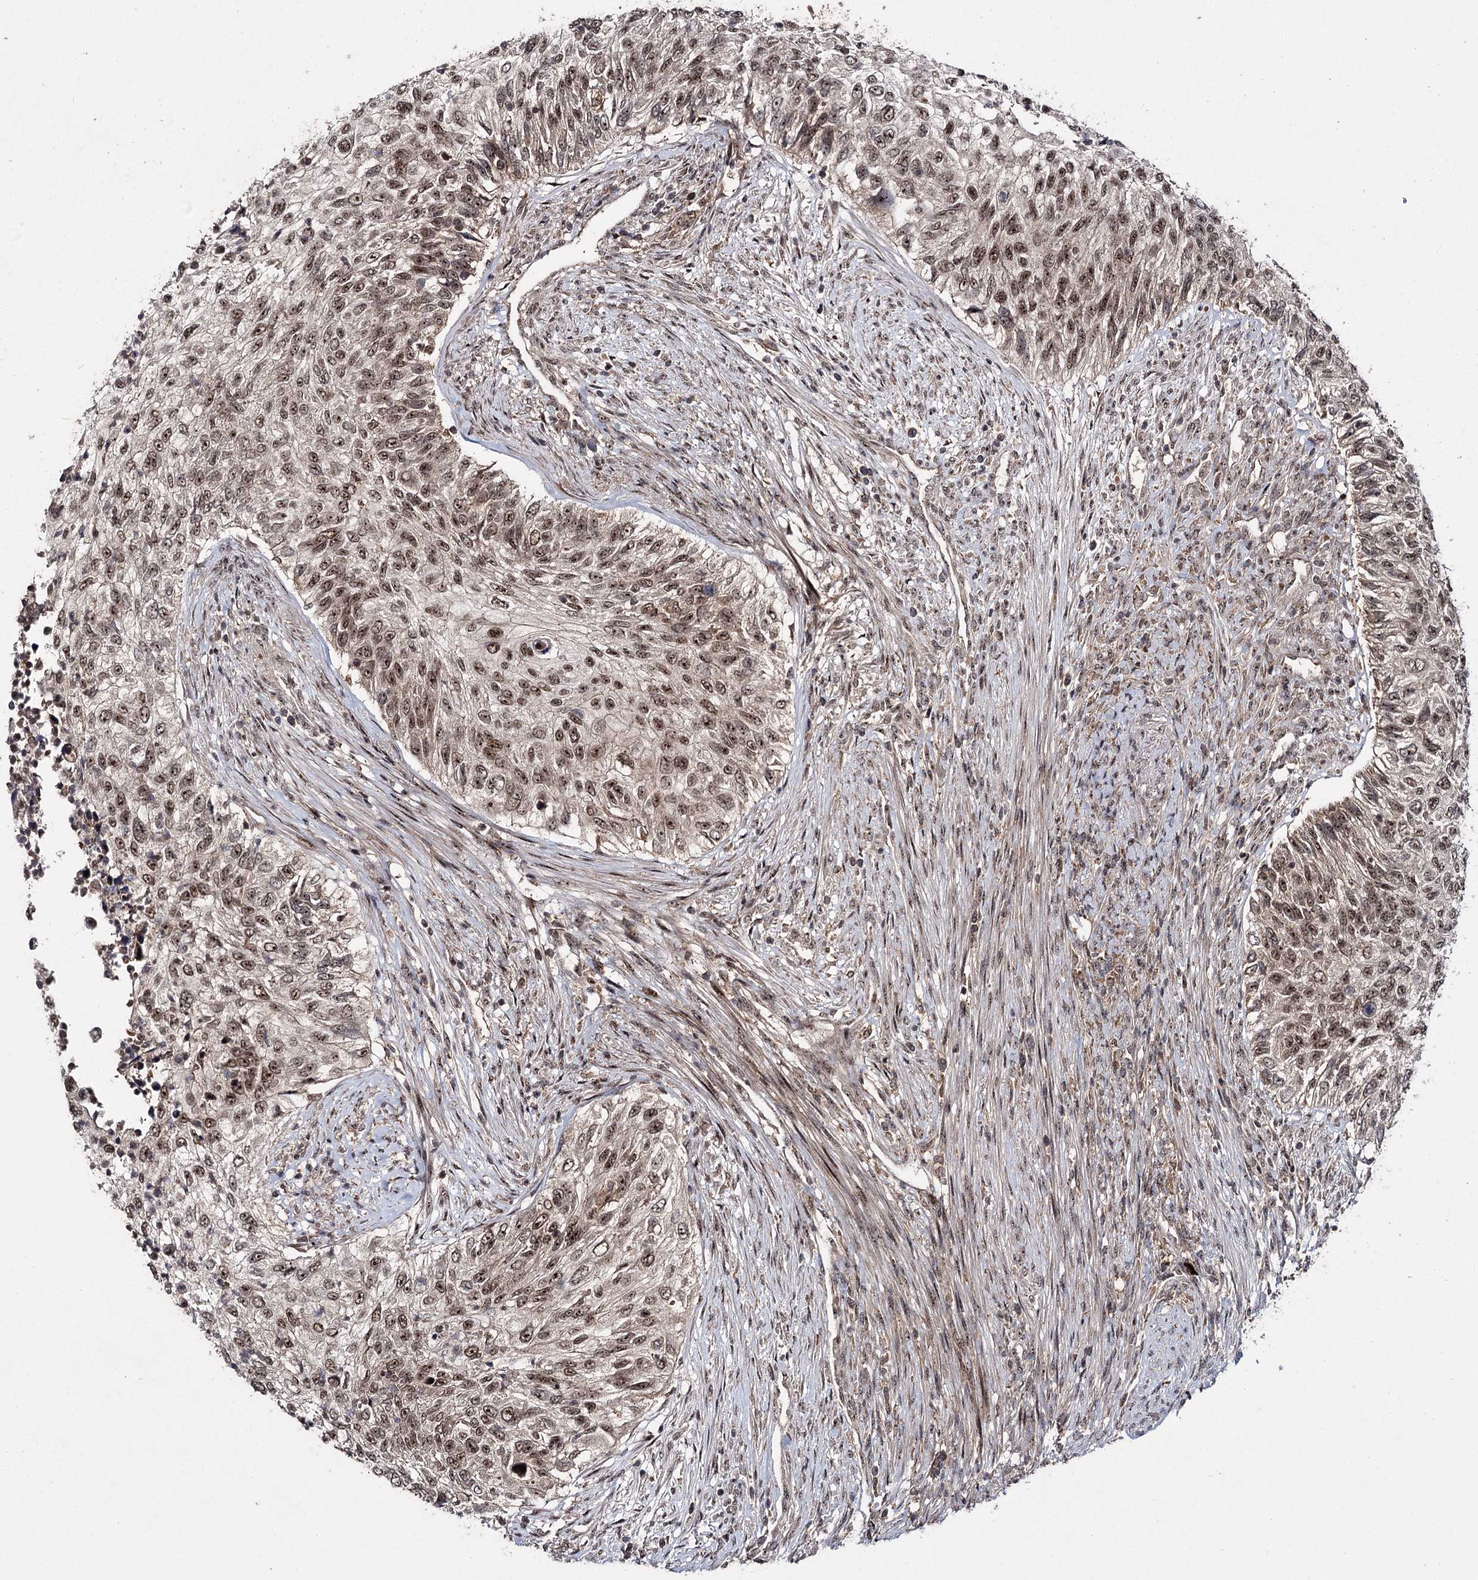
{"staining": {"intensity": "moderate", "quantity": ">75%", "location": "nuclear"}, "tissue": "urothelial cancer", "cell_type": "Tumor cells", "image_type": "cancer", "snomed": [{"axis": "morphology", "description": "Urothelial carcinoma, High grade"}, {"axis": "topography", "description": "Urinary bladder"}], "caption": "Immunohistochemical staining of human high-grade urothelial carcinoma displays moderate nuclear protein staining in about >75% of tumor cells. The protein is stained brown, and the nuclei are stained in blue (DAB (3,3'-diaminobenzidine) IHC with brightfield microscopy, high magnification).", "gene": "MKNK2", "patient": {"sex": "female", "age": 60}}